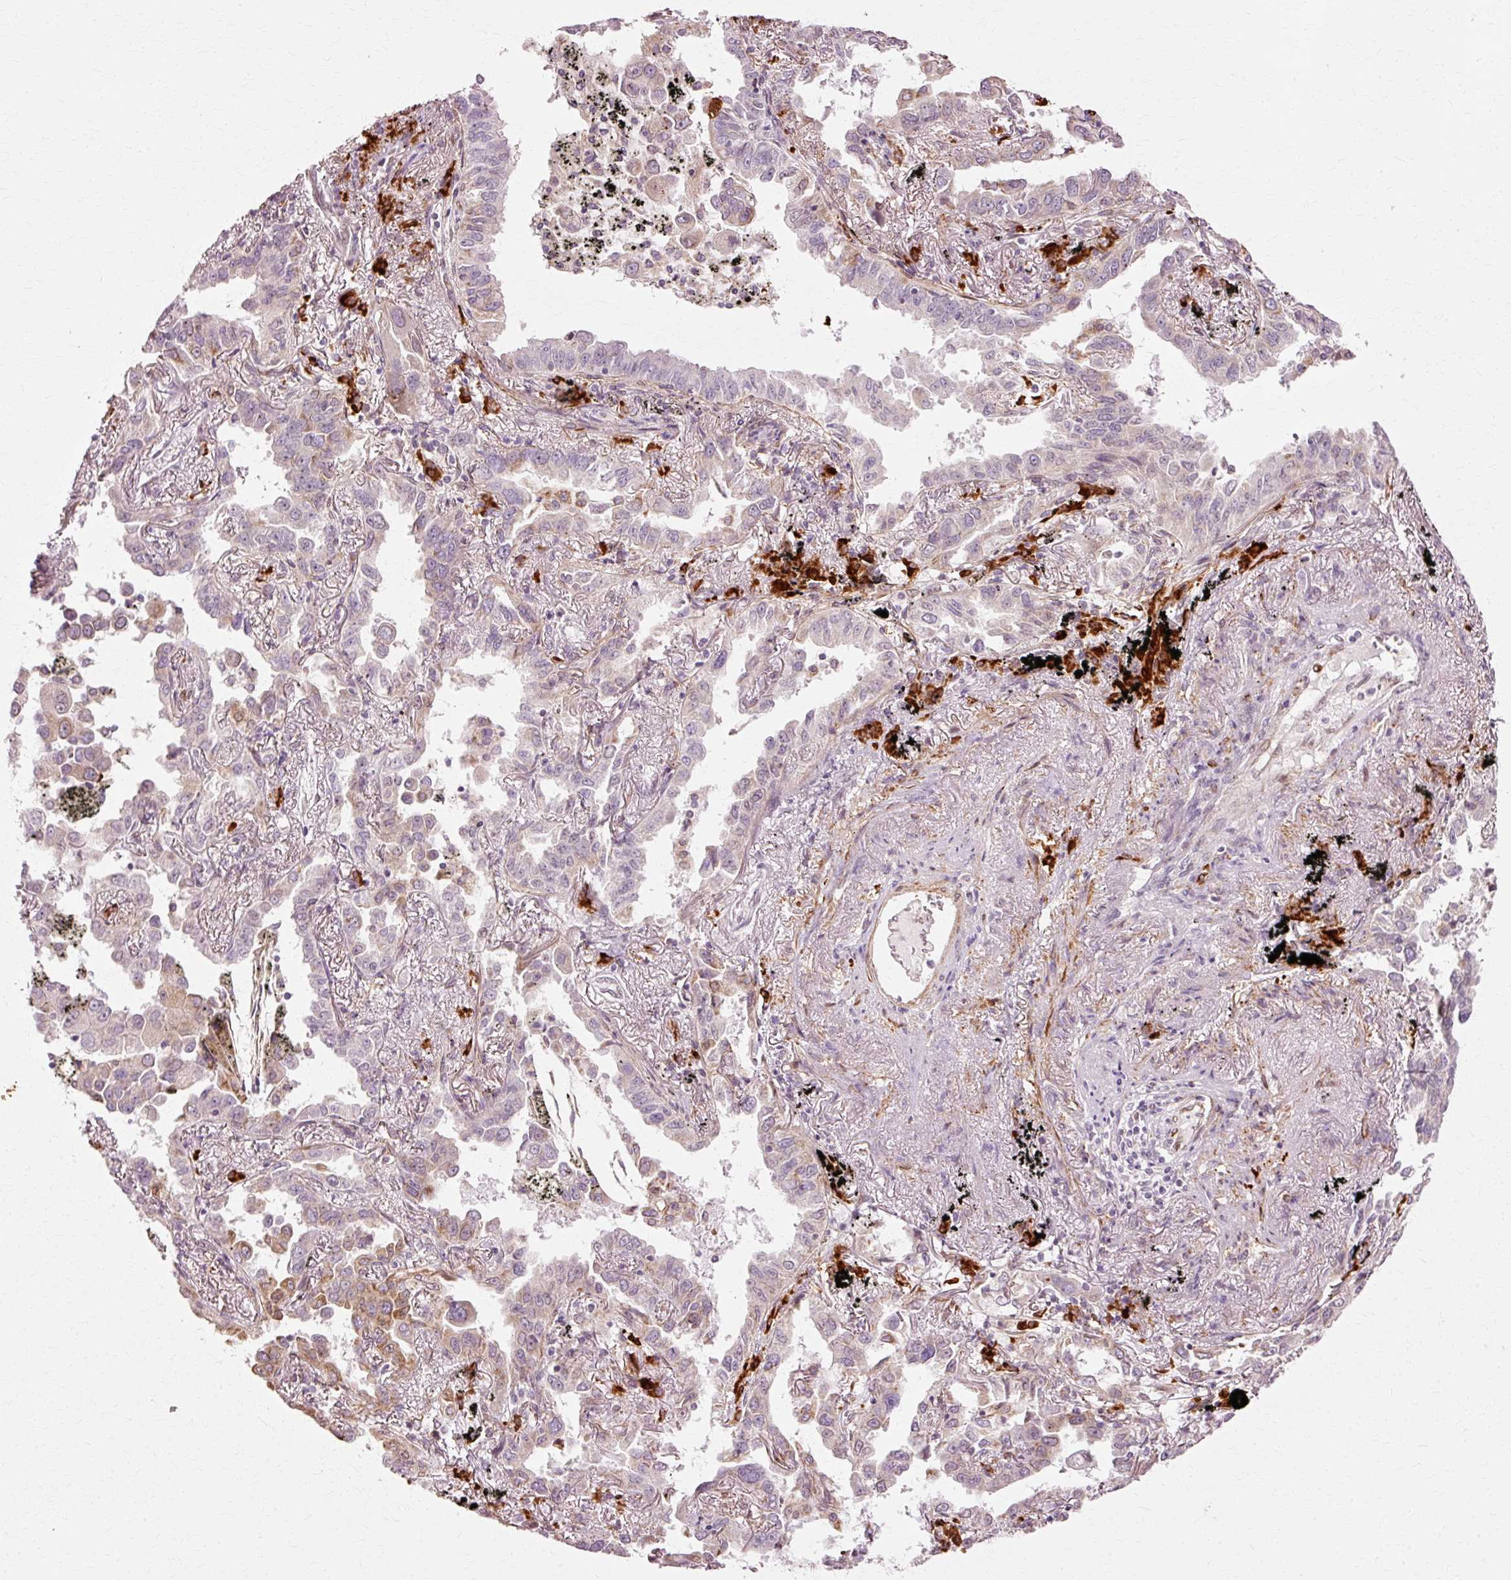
{"staining": {"intensity": "moderate", "quantity": "<25%", "location": "cytoplasmic/membranous"}, "tissue": "lung cancer", "cell_type": "Tumor cells", "image_type": "cancer", "snomed": [{"axis": "morphology", "description": "Adenocarcinoma, NOS"}, {"axis": "topography", "description": "Lung"}], "caption": "Human lung adenocarcinoma stained with a brown dye displays moderate cytoplasmic/membranous positive positivity in approximately <25% of tumor cells.", "gene": "RGPD5", "patient": {"sex": "male", "age": 67}}